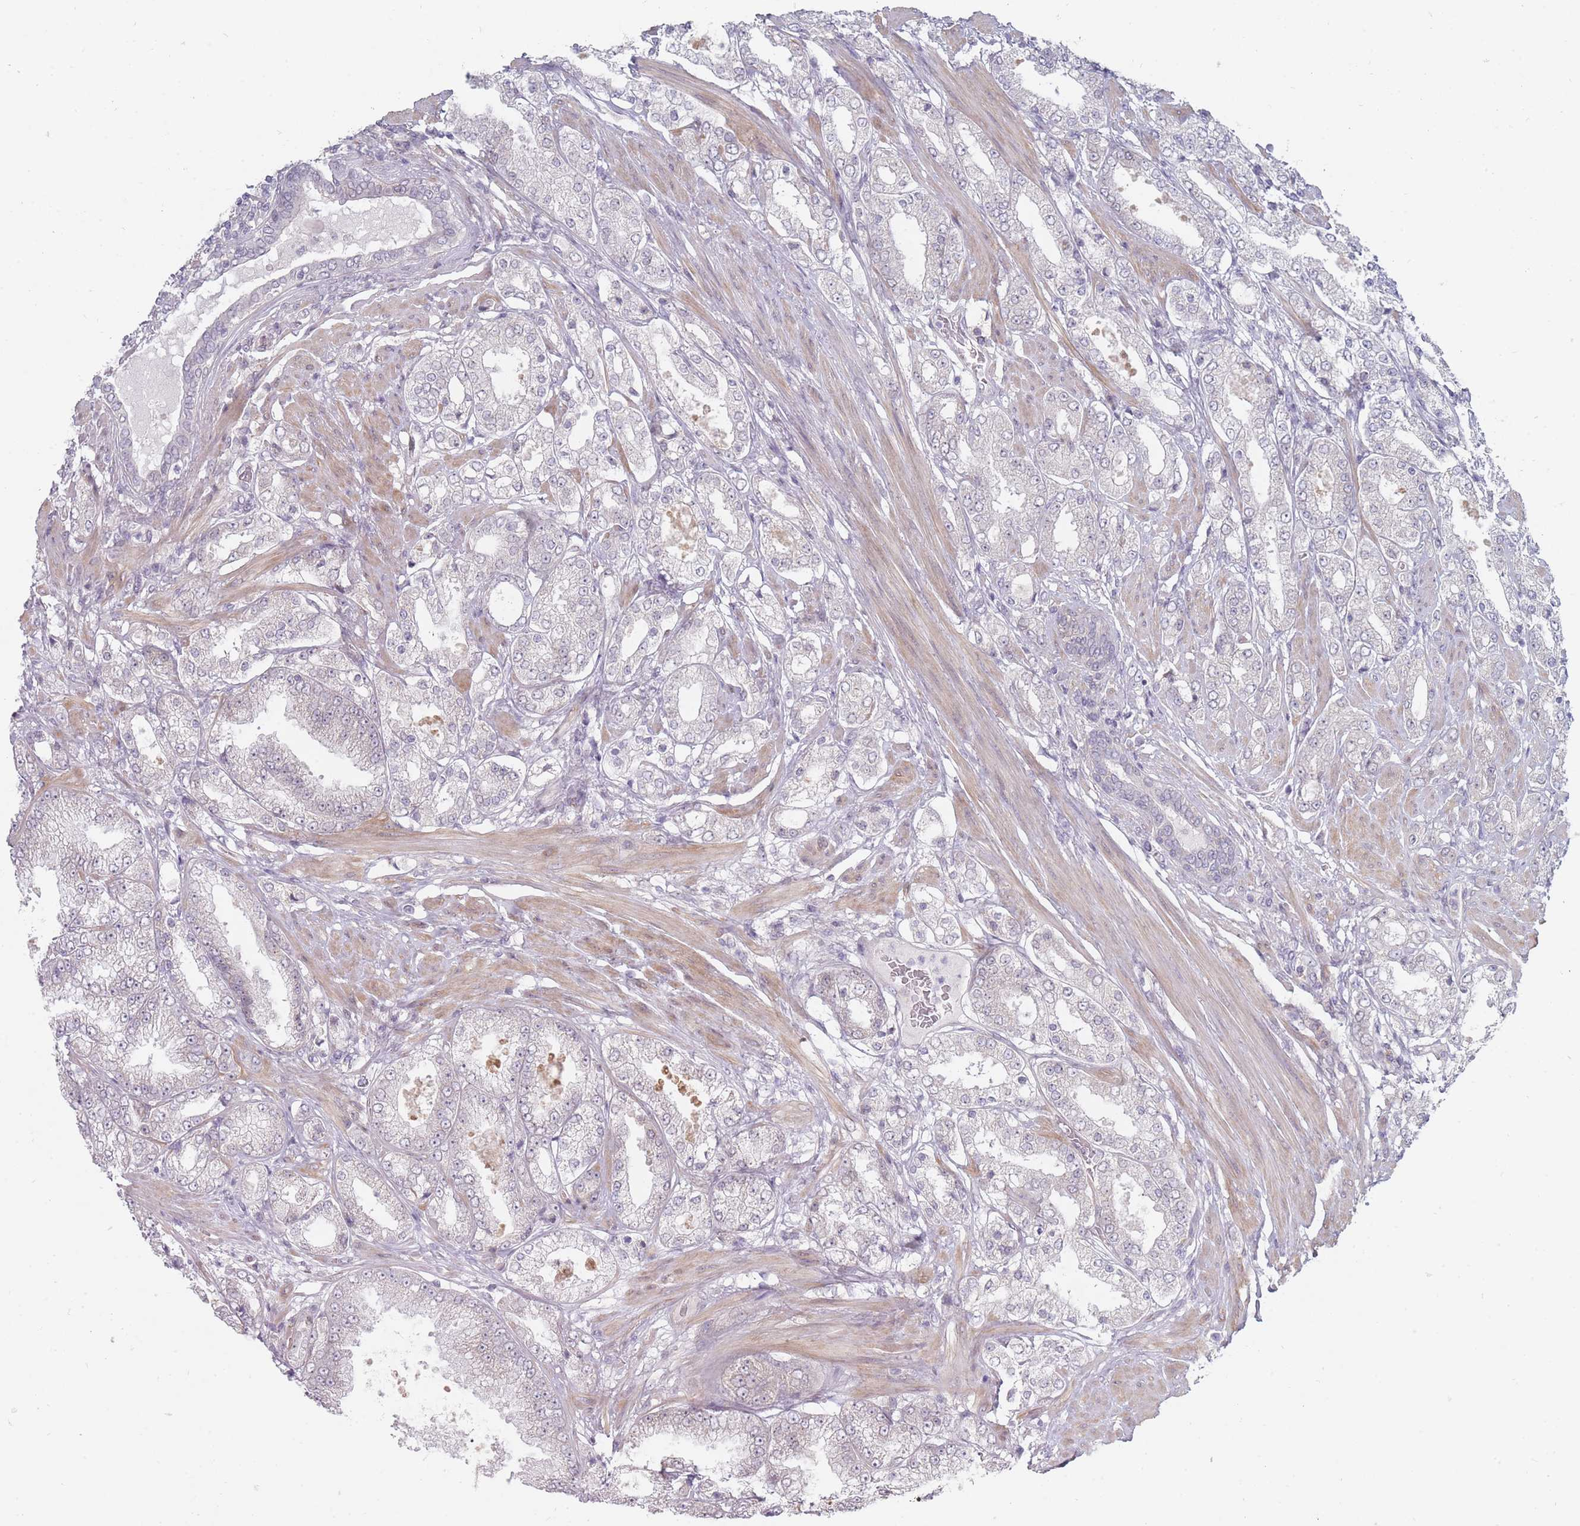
{"staining": {"intensity": "negative", "quantity": "none", "location": "none"}, "tissue": "prostate cancer", "cell_type": "Tumor cells", "image_type": "cancer", "snomed": [{"axis": "morphology", "description": "Adenocarcinoma, High grade"}, {"axis": "topography", "description": "Prostate"}], "caption": "Protein analysis of prostate cancer (adenocarcinoma (high-grade)) displays no significant positivity in tumor cells. (Stains: DAB (3,3'-diaminobenzidine) immunohistochemistry with hematoxylin counter stain, Microscopy: brightfield microscopy at high magnification).", "gene": "PCDH12", "patient": {"sex": "male", "age": 68}}